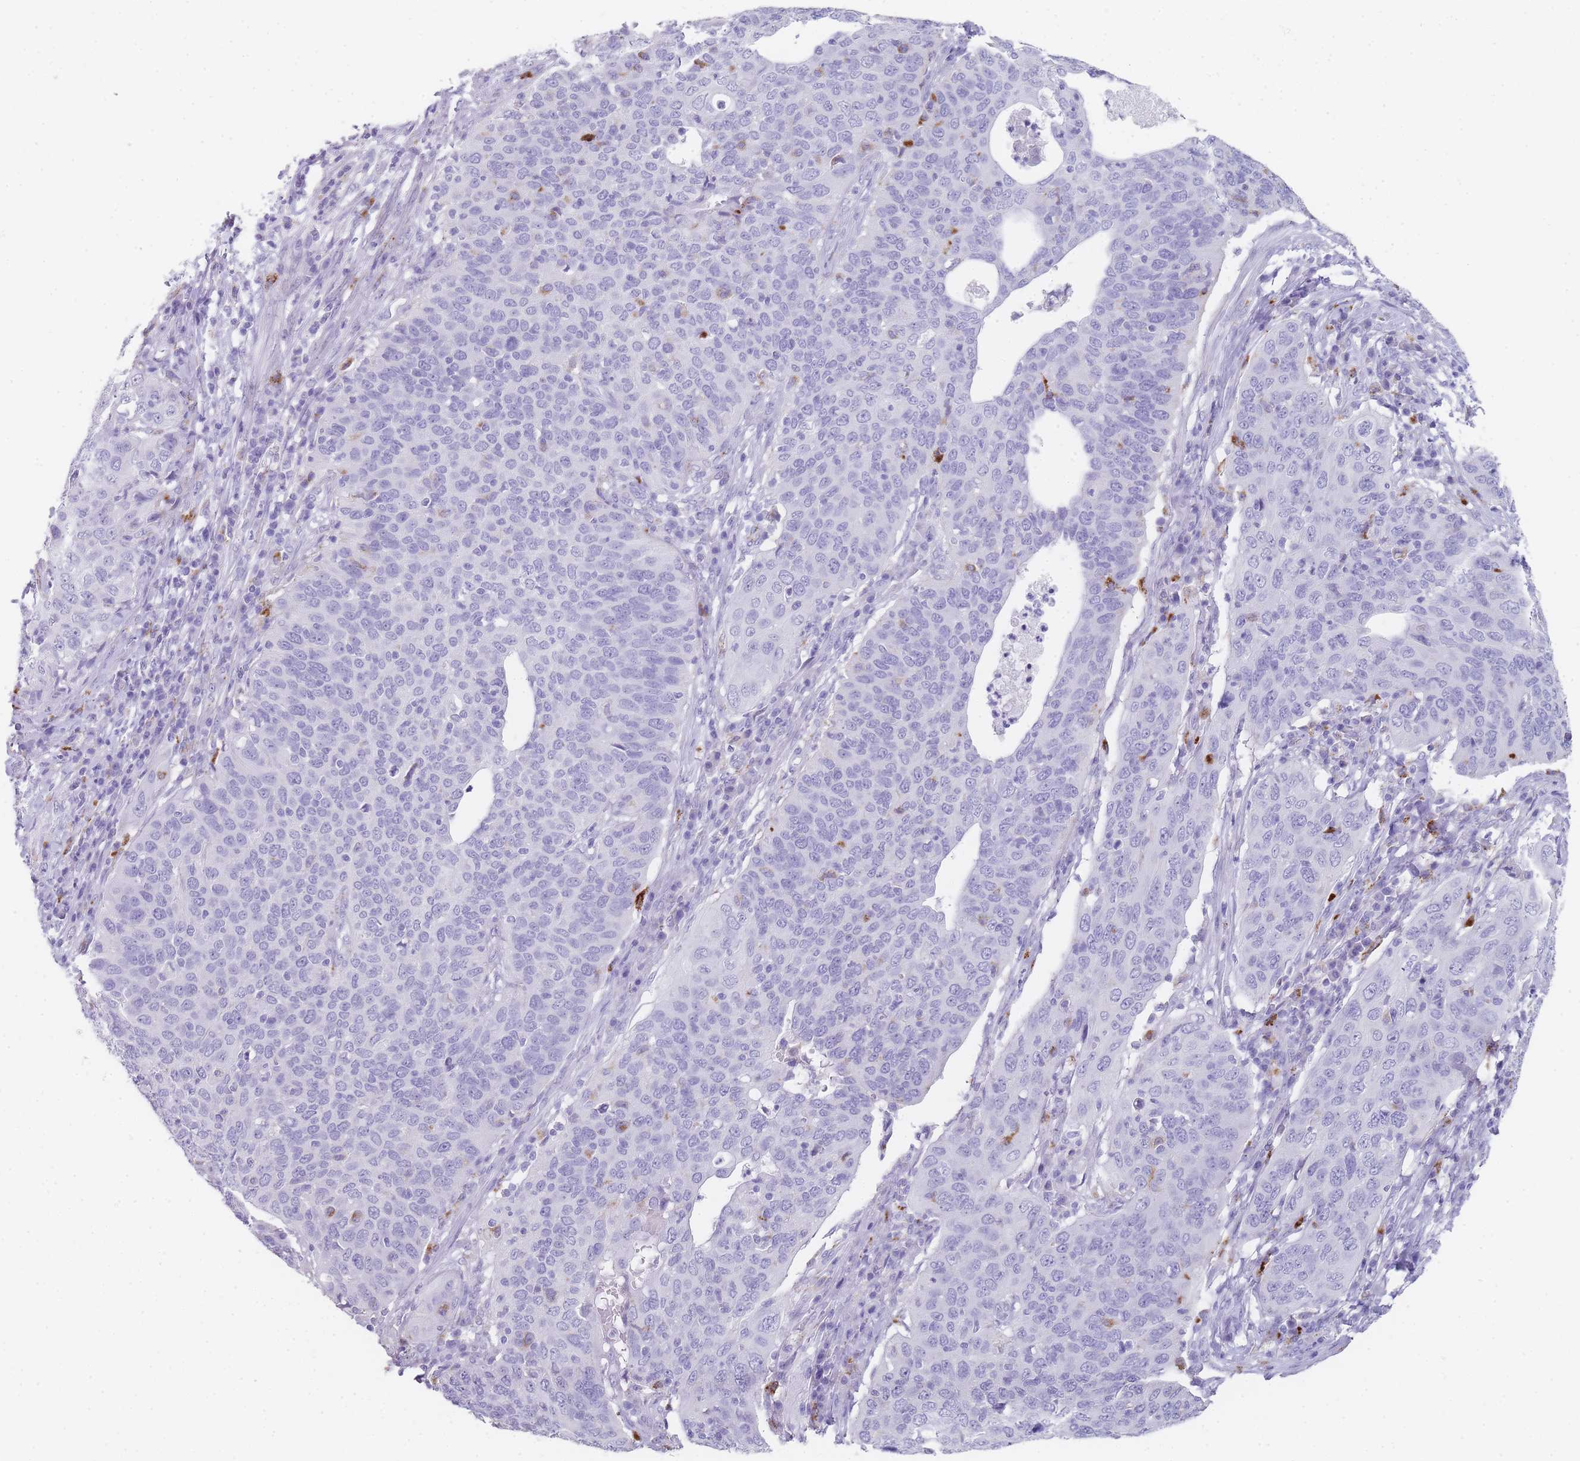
{"staining": {"intensity": "negative", "quantity": "none", "location": "none"}, "tissue": "cervical cancer", "cell_type": "Tumor cells", "image_type": "cancer", "snomed": [{"axis": "morphology", "description": "Squamous cell carcinoma, NOS"}, {"axis": "topography", "description": "Cervix"}], "caption": "Tumor cells are negative for protein expression in human cervical squamous cell carcinoma.", "gene": "RHO", "patient": {"sex": "female", "age": 36}}